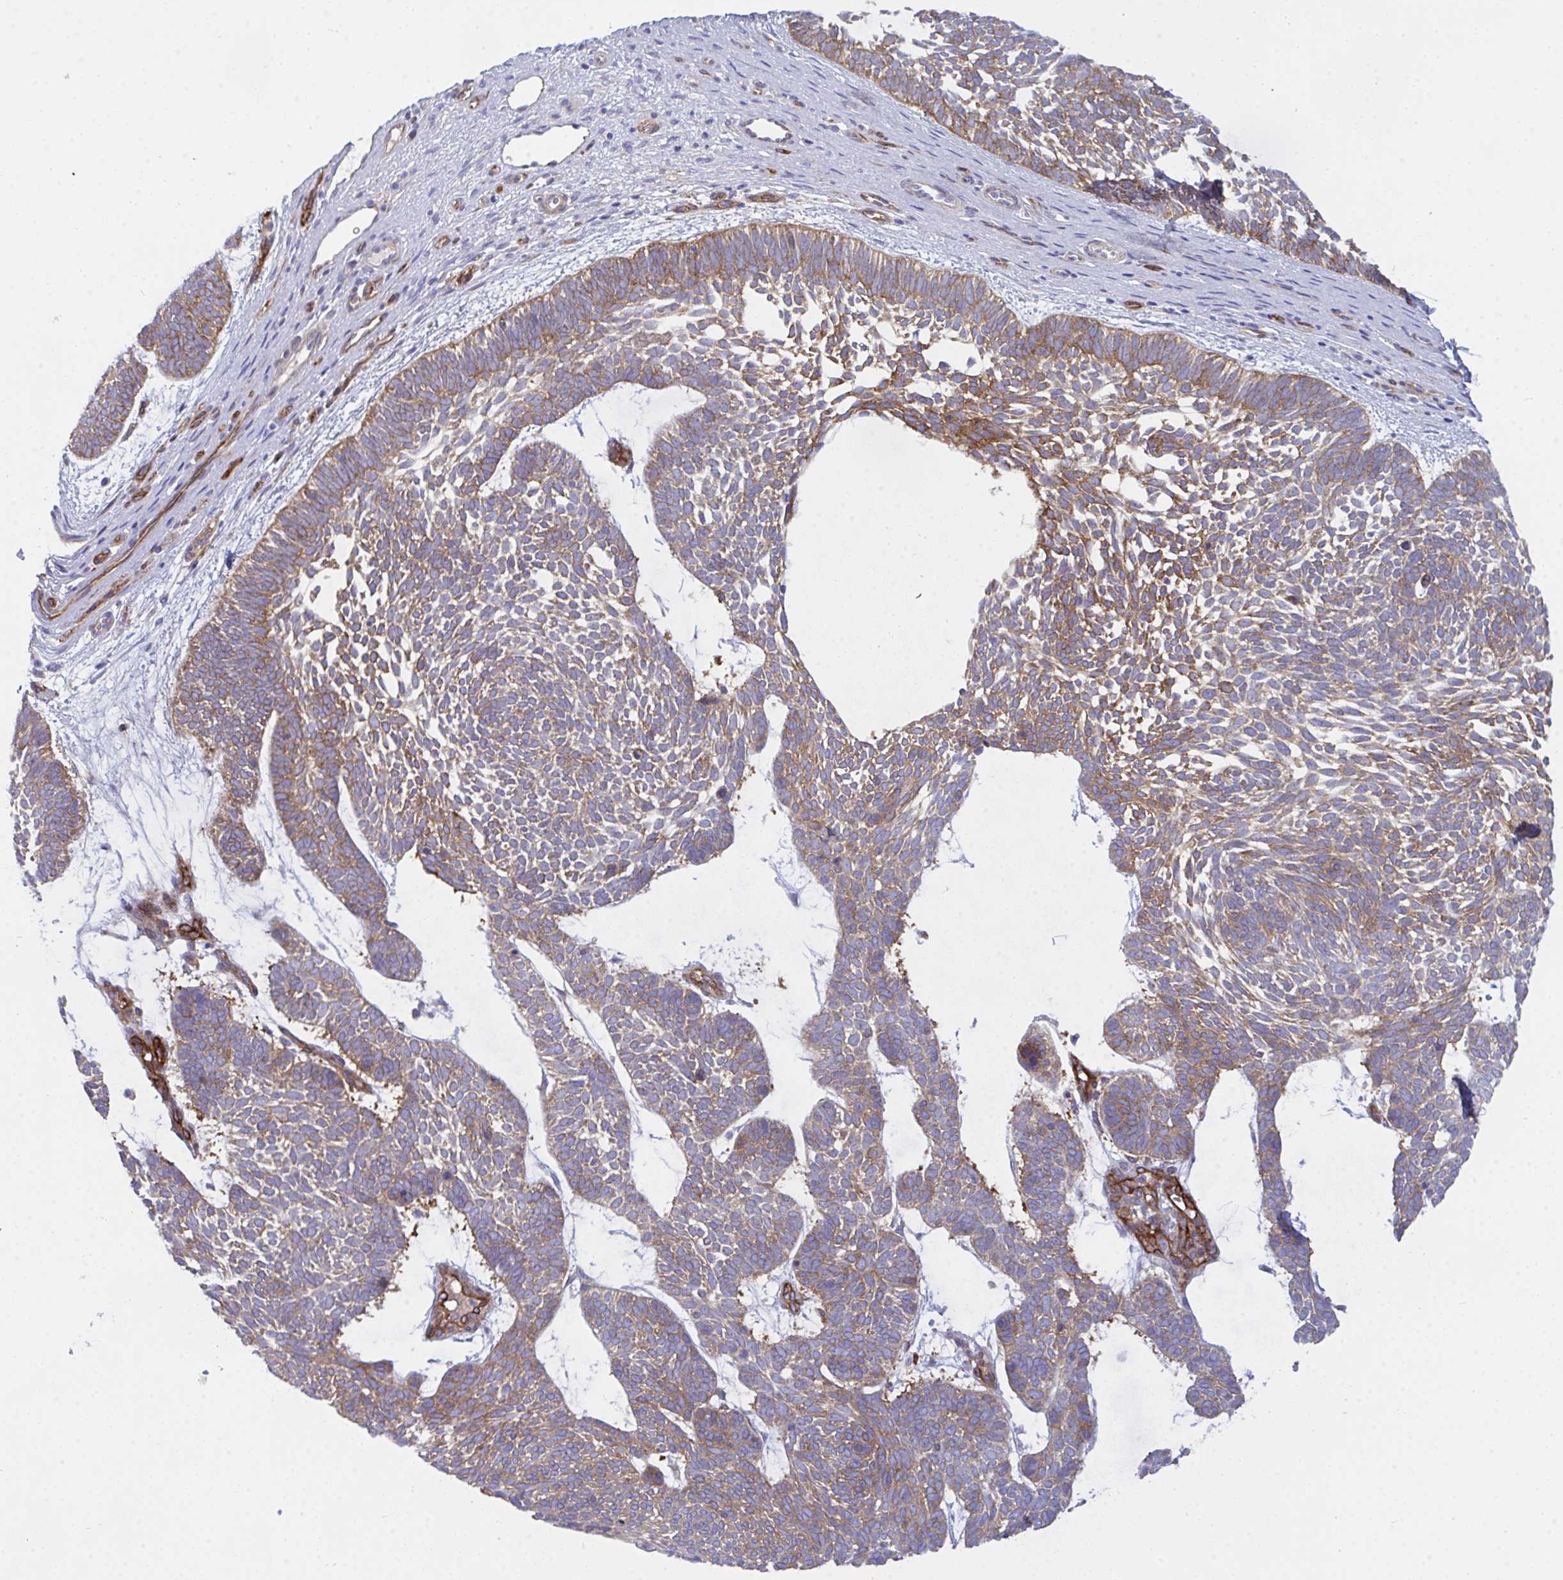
{"staining": {"intensity": "moderate", "quantity": ">75%", "location": "cytoplasmic/membranous"}, "tissue": "skin cancer", "cell_type": "Tumor cells", "image_type": "cancer", "snomed": [{"axis": "morphology", "description": "Basal cell carcinoma"}, {"axis": "topography", "description": "Skin"}, {"axis": "topography", "description": "Skin of face"}], "caption": "A brown stain shows moderate cytoplasmic/membranous expression of a protein in skin cancer tumor cells. (DAB (3,3'-diaminobenzidine) IHC, brown staining for protein, blue staining for nuclei).", "gene": "GAB1", "patient": {"sex": "male", "age": 83}}